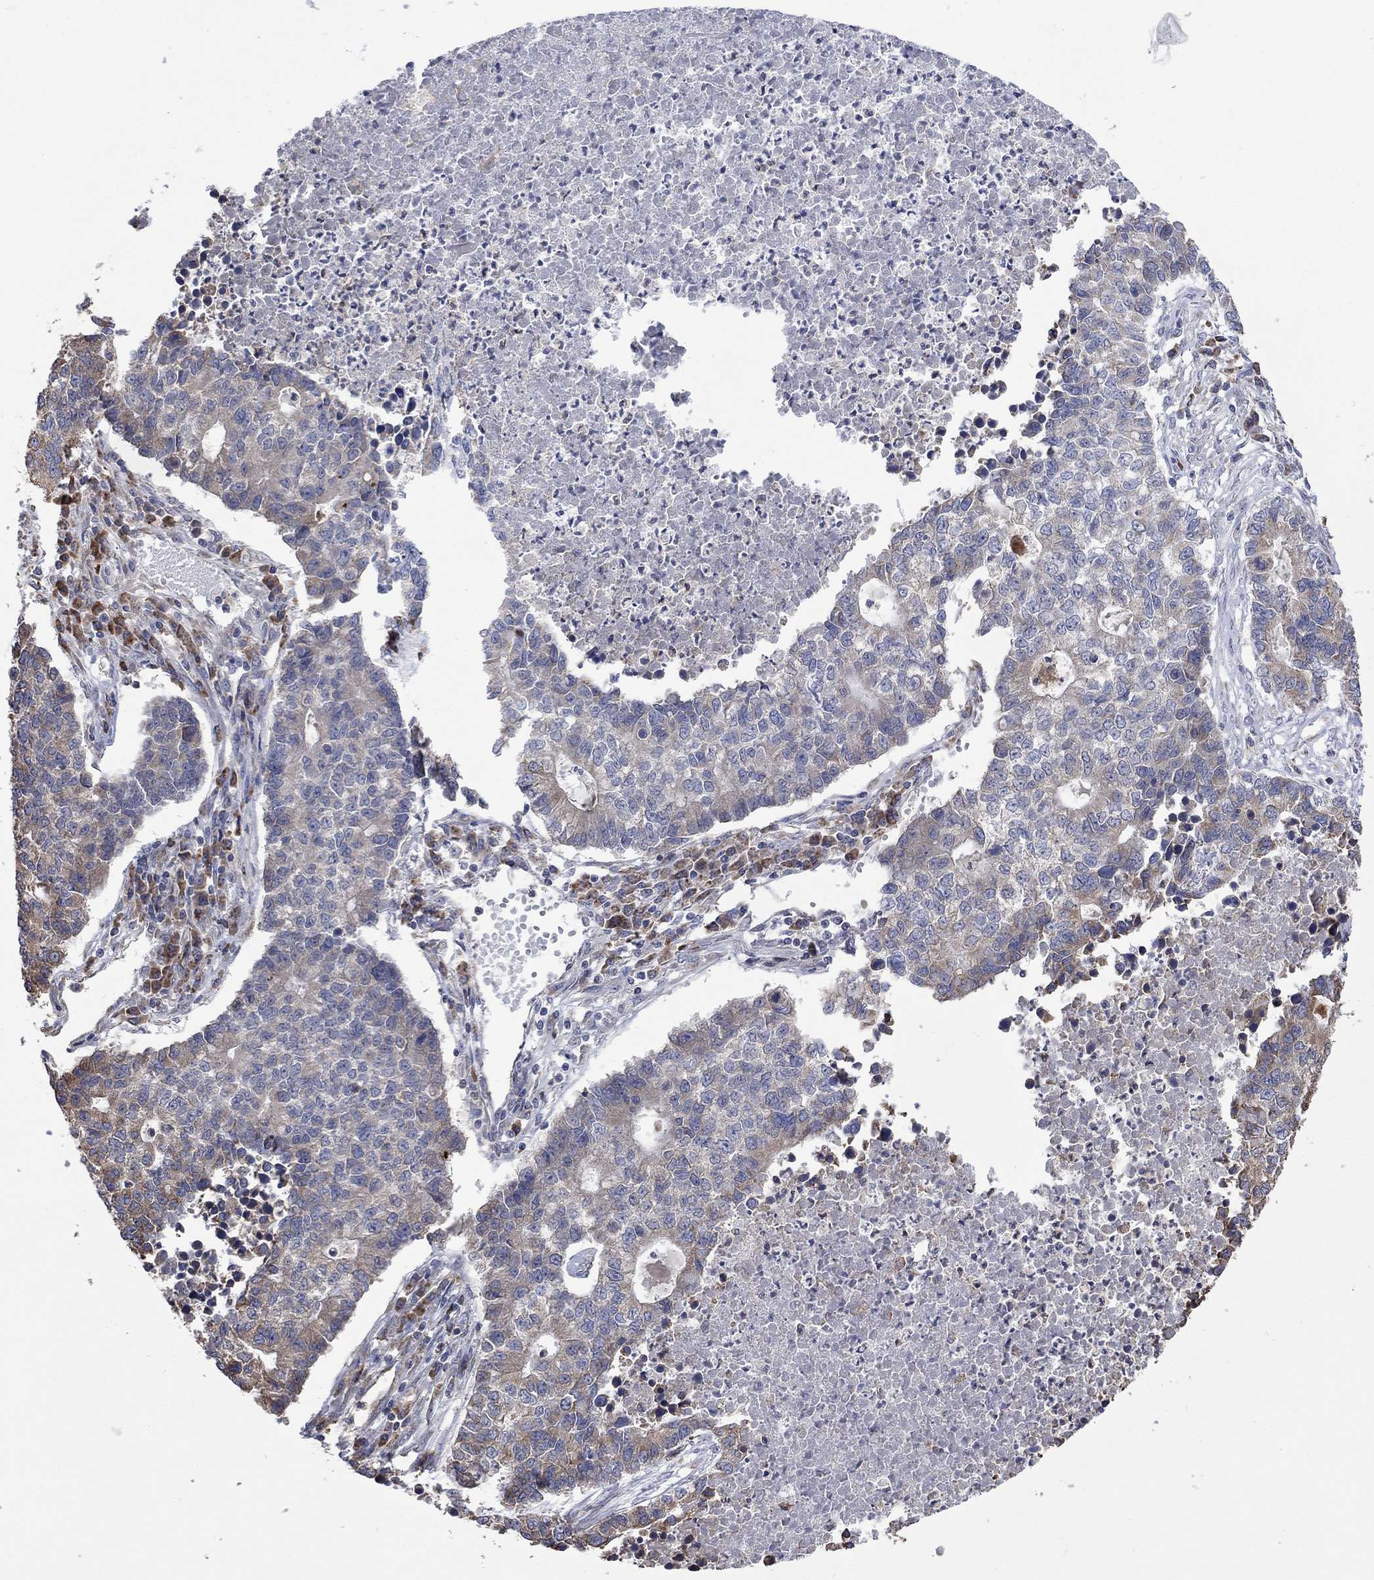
{"staining": {"intensity": "weak", "quantity": "25%-75%", "location": "cytoplasmic/membranous"}, "tissue": "lung cancer", "cell_type": "Tumor cells", "image_type": "cancer", "snomed": [{"axis": "morphology", "description": "Adenocarcinoma, NOS"}, {"axis": "topography", "description": "Lung"}], "caption": "A brown stain shows weak cytoplasmic/membranous expression of a protein in lung cancer tumor cells.", "gene": "FURIN", "patient": {"sex": "male", "age": 57}}